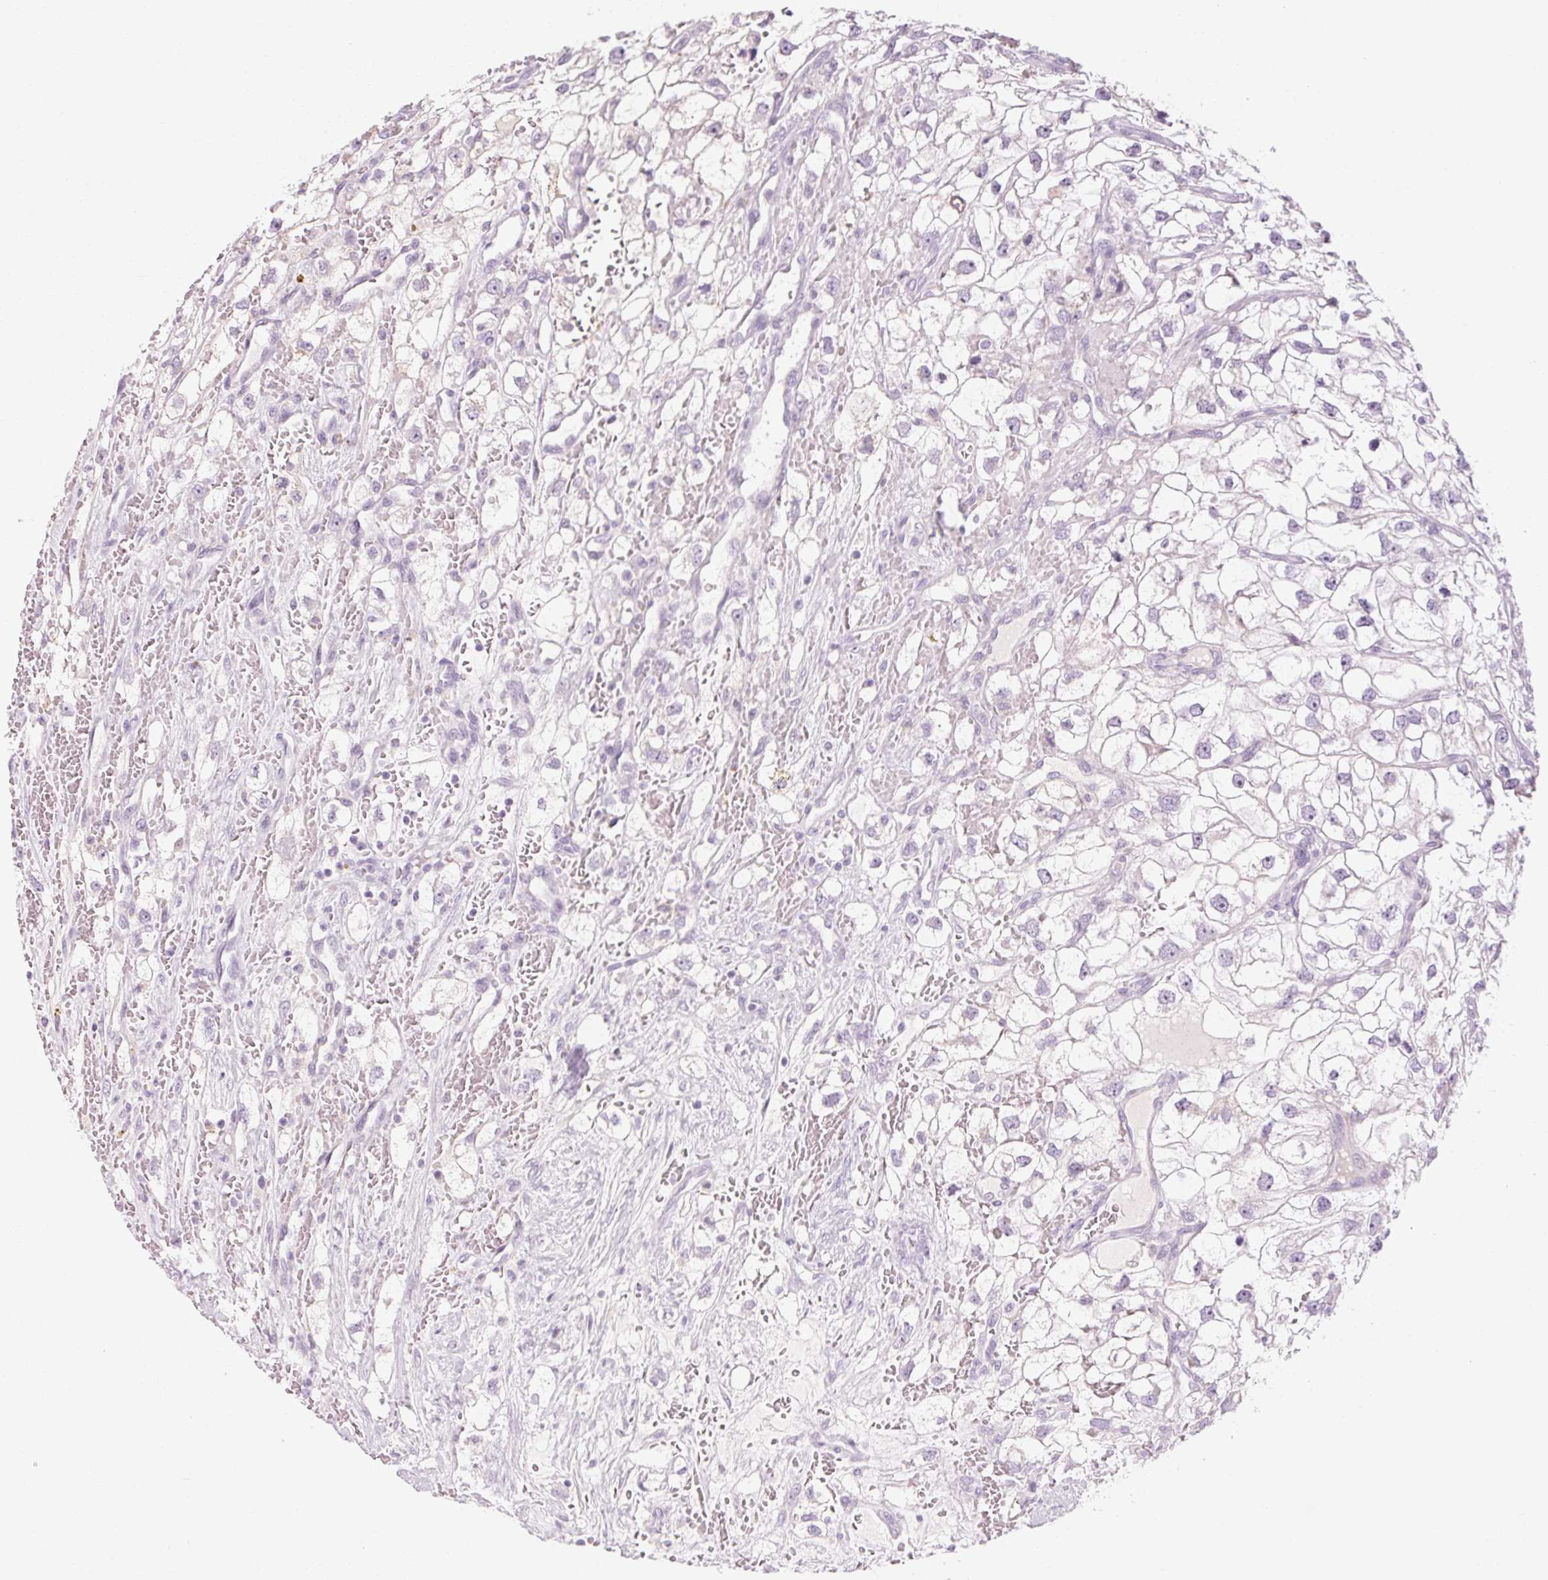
{"staining": {"intensity": "negative", "quantity": "none", "location": "none"}, "tissue": "renal cancer", "cell_type": "Tumor cells", "image_type": "cancer", "snomed": [{"axis": "morphology", "description": "Adenocarcinoma, NOS"}, {"axis": "topography", "description": "Kidney"}], "caption": "Renal cancer stained for a protein using immunohistochemistry exhibits no staining tumor cells.", "gene": "RPTN", "patient": {"sex": "male", "age": 59}}